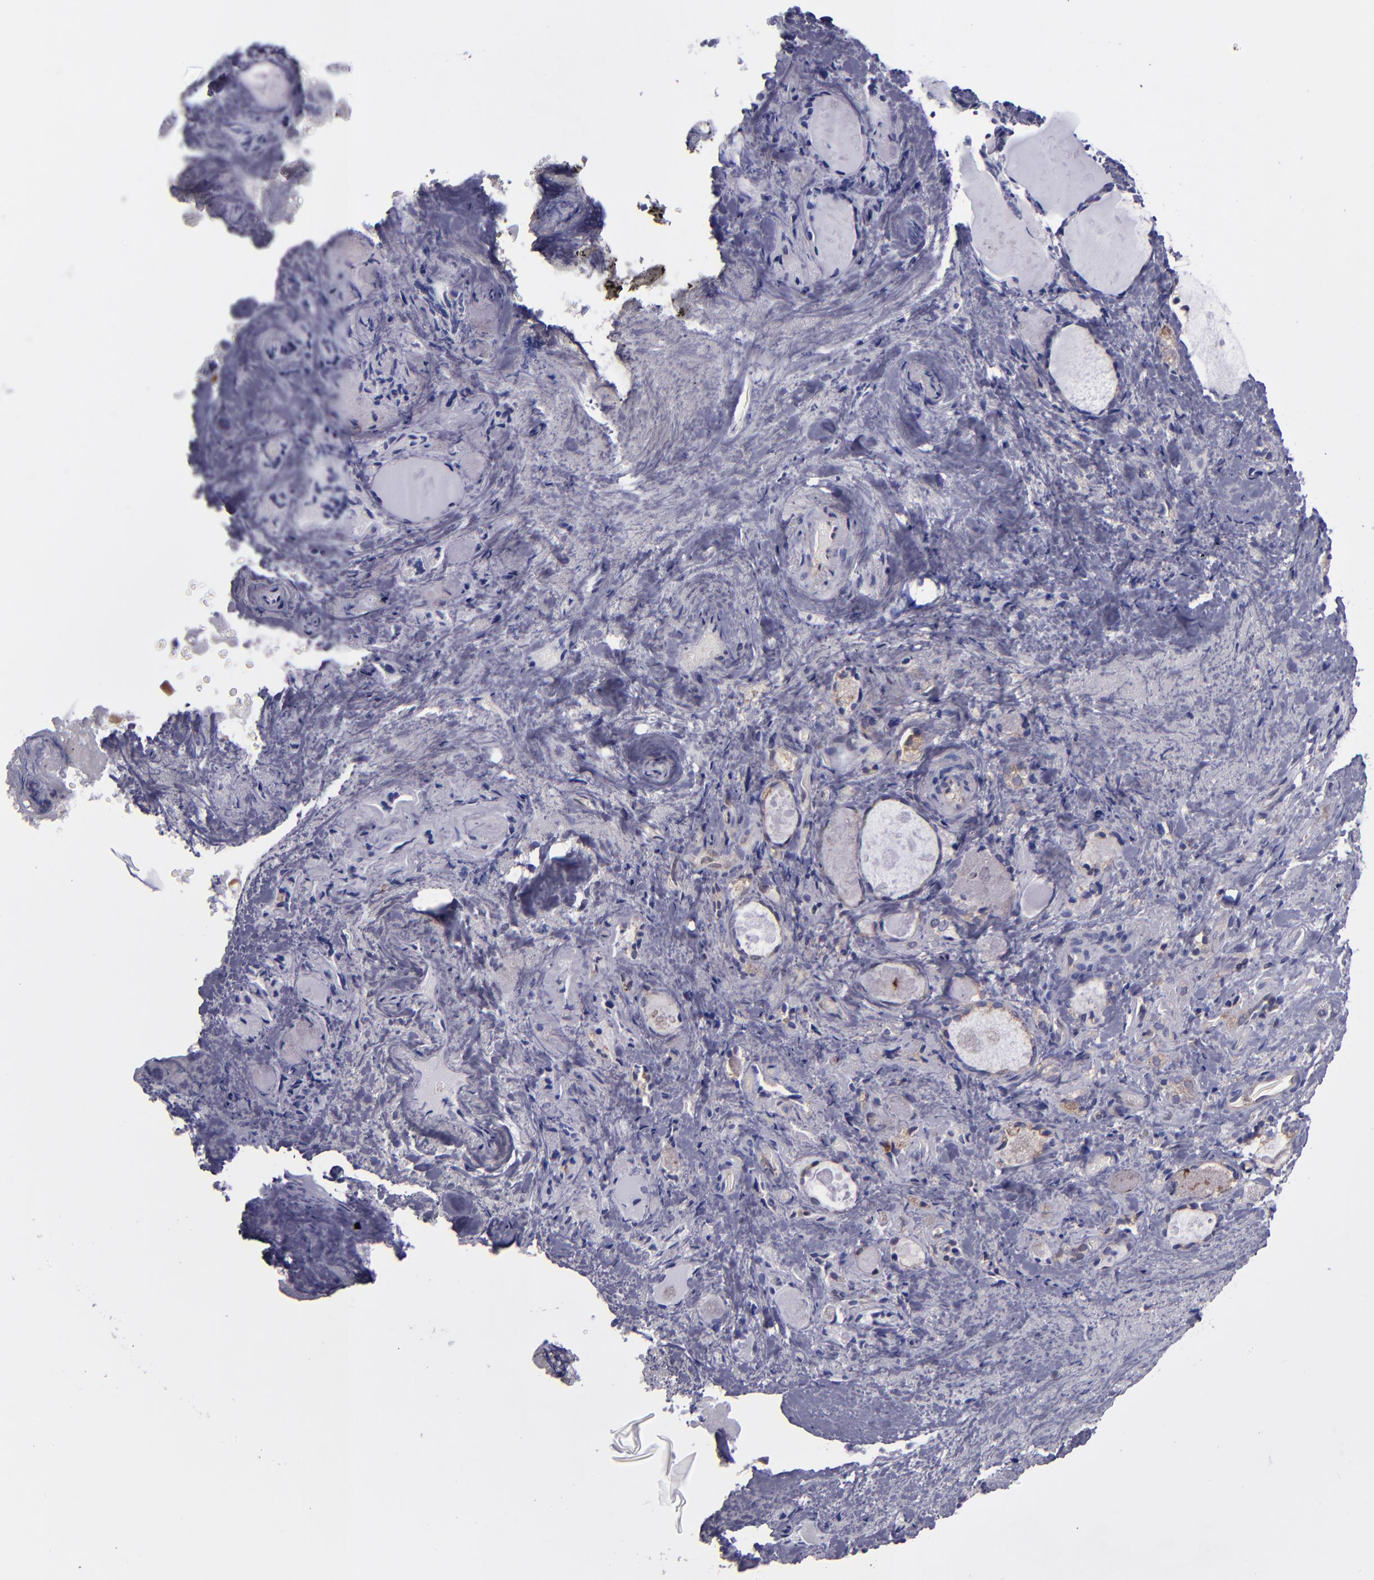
{"staining": {"intensity": "weak", "quantity": "25%-75%", "location": "cytoplasmic/membranous"}, "tissue": "thyroid gland", "cell_type": "Glandular cells", "image_type": "normal", "snomed": [{"axis": "morphology", "description": "Normal tissue, NOS"}, {"axis": "topography", "description": "Thyroid gland"}], "caption": "High-power microscopy captured an immunohistochemistry micrograph of unremarkable thyroid gland, revealing weak cytoplasmic/membranous expression in approximately 25%-75% of glandular cells. (Brightfield microscopy of DAB IHC at high magnification).", "gene": "CARS1", "patient": {"sex": "female", "age": 75}}